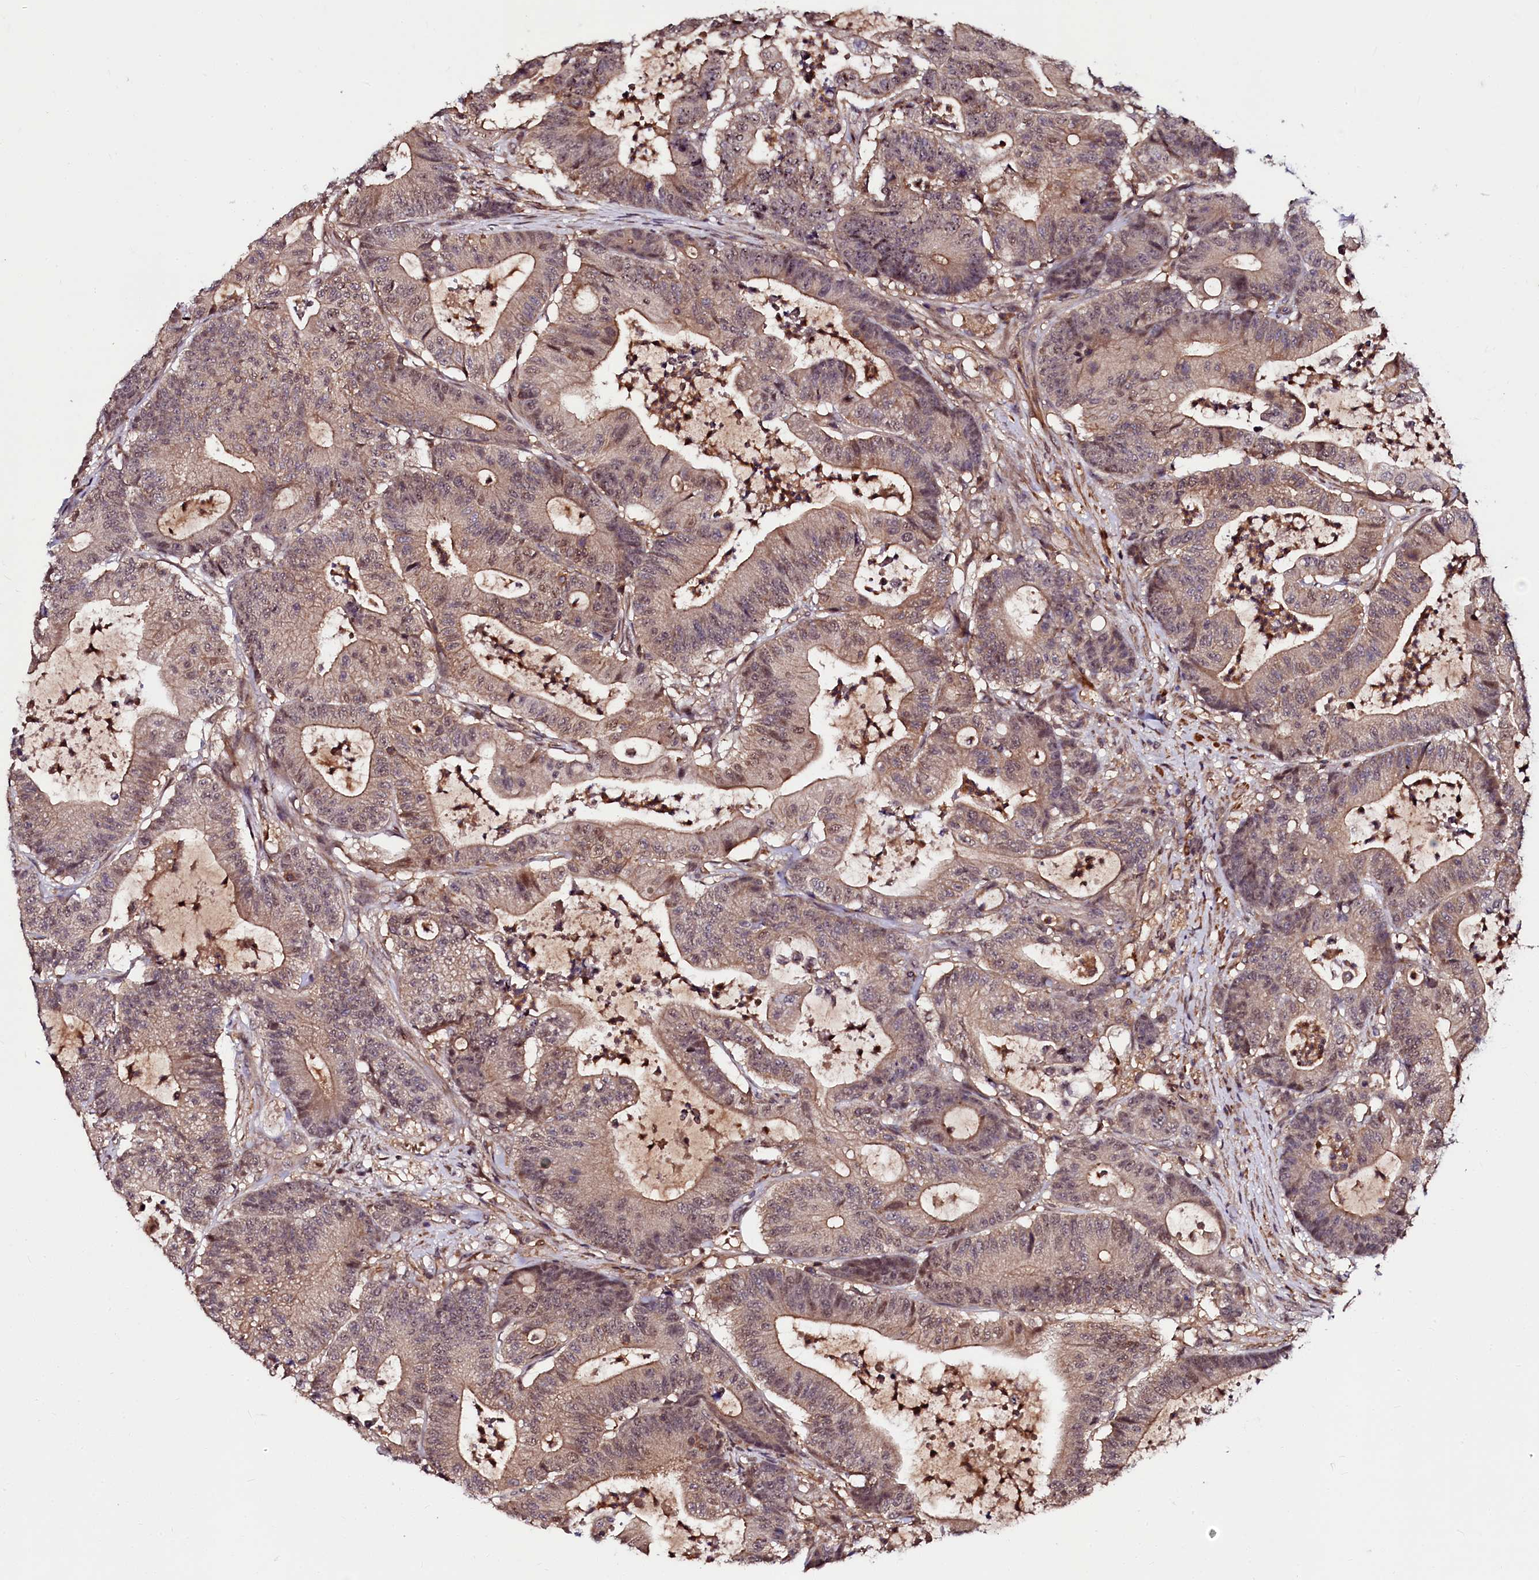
{"staining": {"intensity": "weak", "quantity": ">75%", "location": "cytoplasmic/membranous,nuclear"}, "tissue": "colorectal cancer", "cell_type": "Tumor cells", "image_type": "cancer", "snomed": [{"axis": "morphology", "description": "Adenocarcinoma, NOS"}, {"axis": "topography", "description": "Colon"}], "caption": "This is a photomicrograph of IHC staining of colorectal cancer (adenocarcinoma), which shows weak positivity in the cytoplasmic/membranous and nuclear of tumor cells.", "gene": "N4BP1", "patient": {"sex": "female", "age": 84}}